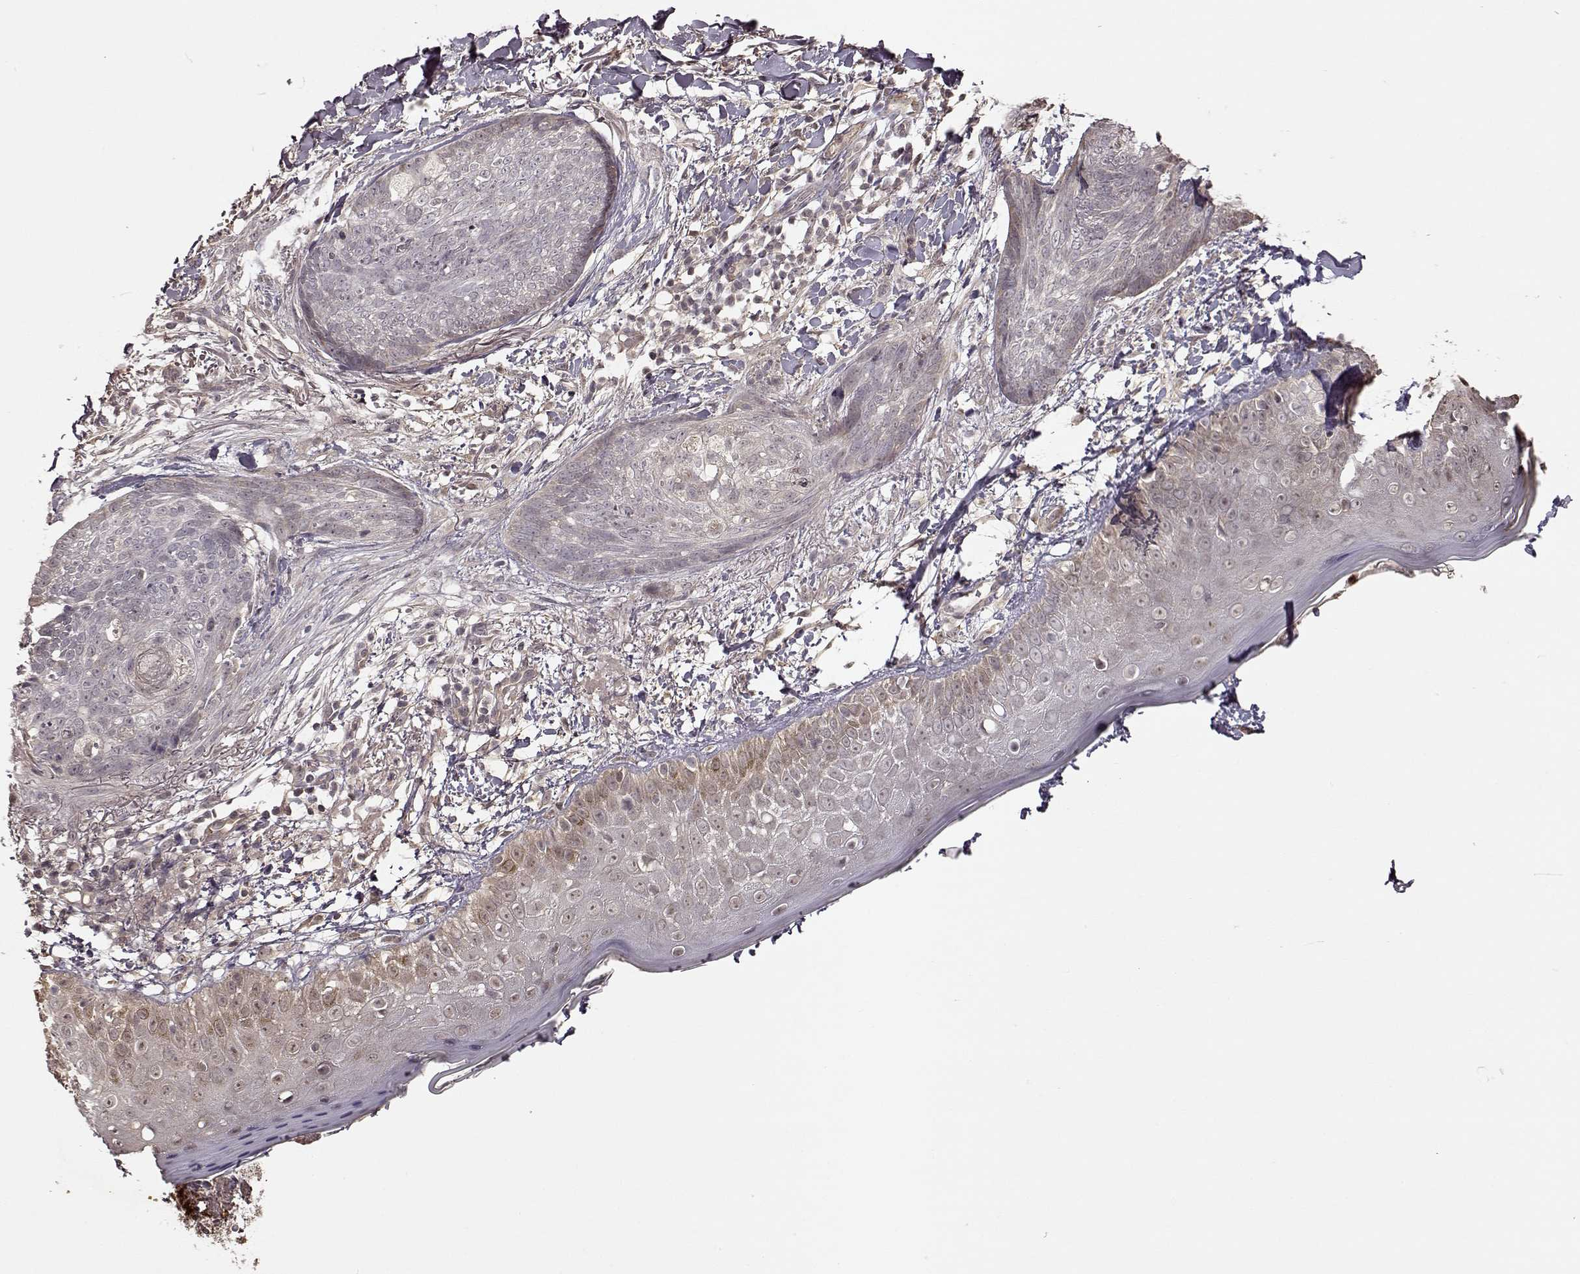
{"staining": {"intensity": "negative", "quantity": "none", "location": "none"}, "tissue": "skin cancer", "cell_type": "Tumor cells", "image_type": "cancer", "snomed": [{"axis": "morphology", "description": "Normal tissue, NOS"}, {"axis": "morphology", "description": "Basal cell carcinoma"}, {"axis": "topography", "description": "Skin"}], "caption": "High magnification brightfield microscopy of skin basal cell carcinoma stained with DAB (brown) and counterstained with hematoxylin (blue): tumor cells show no significant expression. (DAB immunohistochemistry visualized using brightfield microscopy, high magnification).", "gene": "CRB1", "patient": {"sex": "male", "age": 84}}